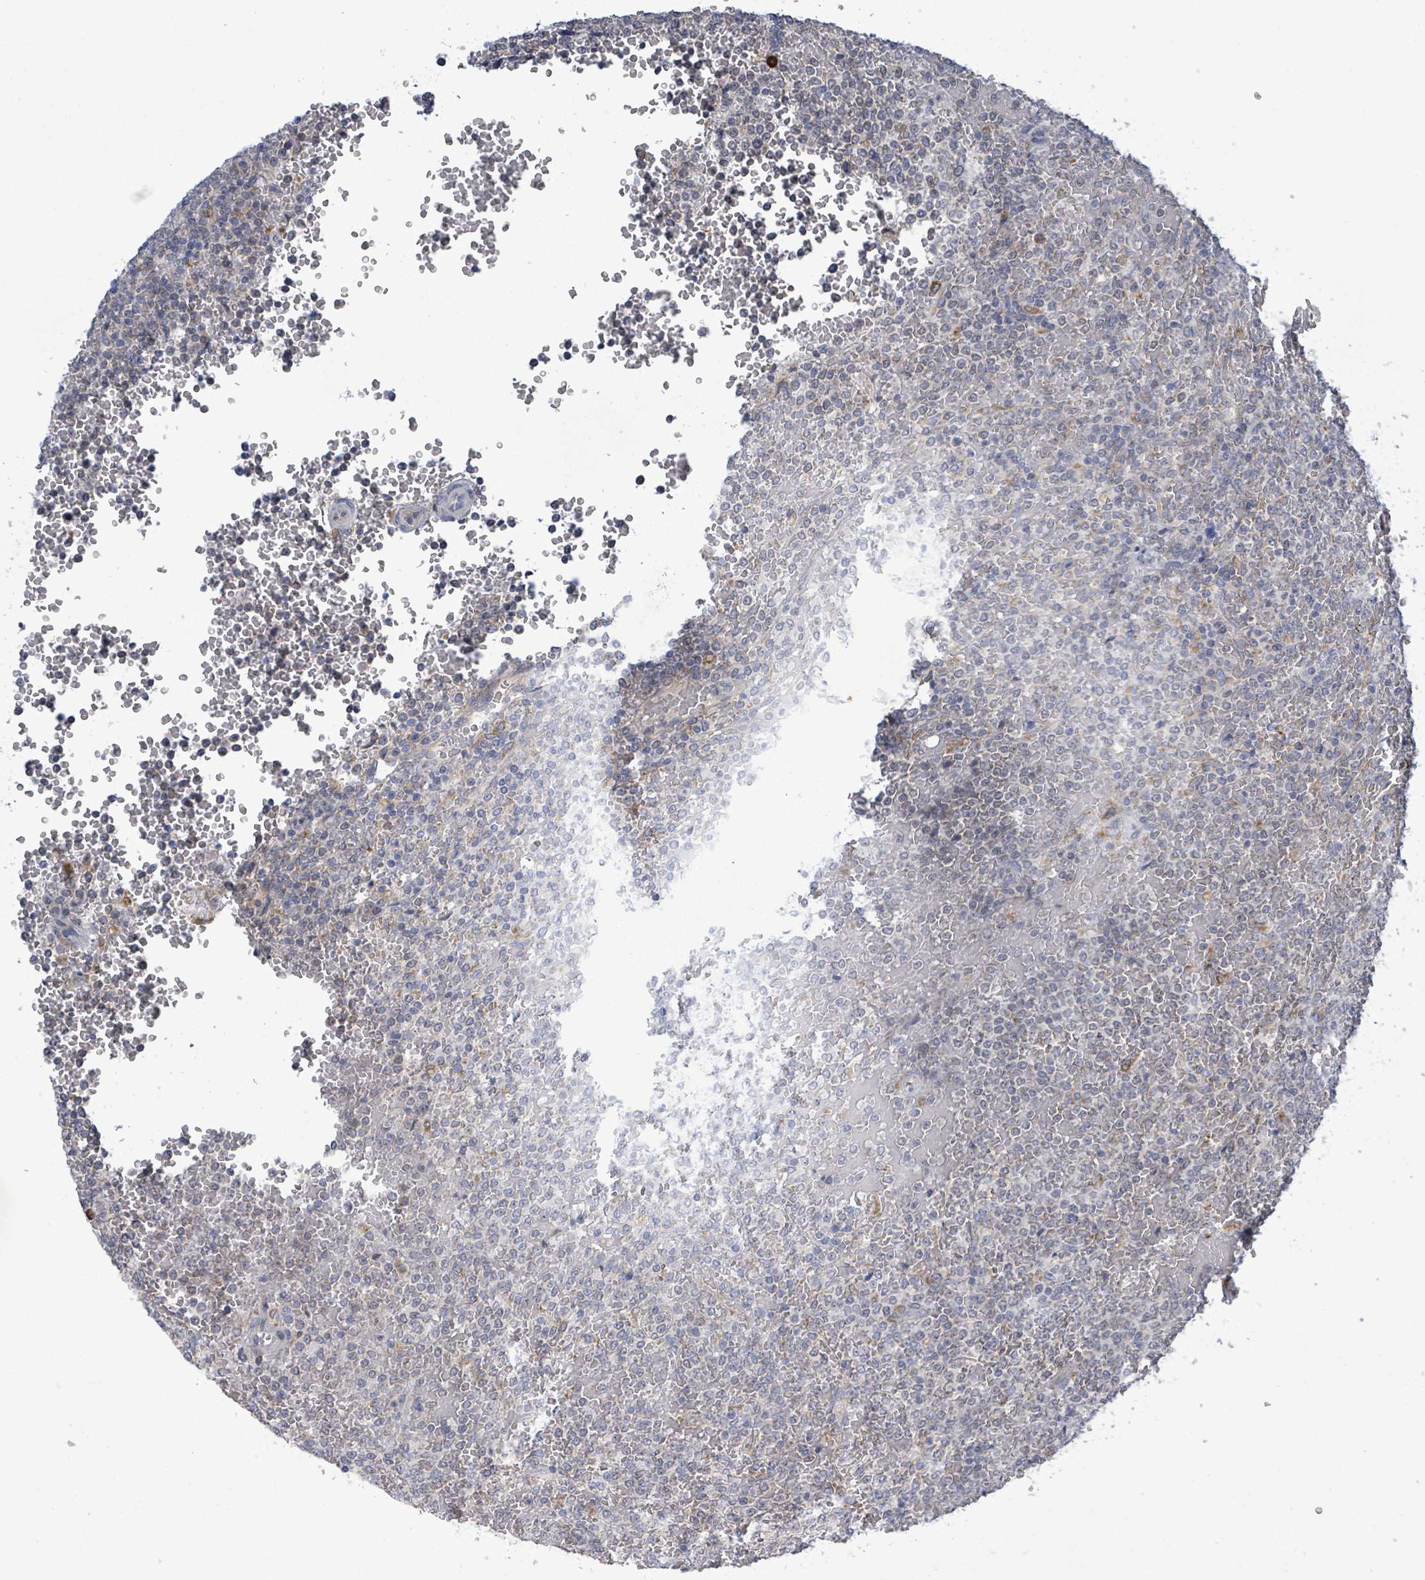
{"staining": {"intensity": "negative", "quantity": "none", "location": "none"}, "tissue": "lymphoma", "cell_type": "Tumor cells", "image_type": "cancer", "snomed": [{"axis": "morphology", "description": "Malignant lymphoma, non-Hodgkin's type, Low grade"}, {"axis": "topography", "description": "Spleen"}], "caption": "There is no significant positivity in tumor cells of lymphoma. (DAB (3,3'-diaminobenzidine) immunohistochemistry with hematoxylin counter stain).", "gene": "ATP13A1", "patient": {"sex": "male", "age": 60}}